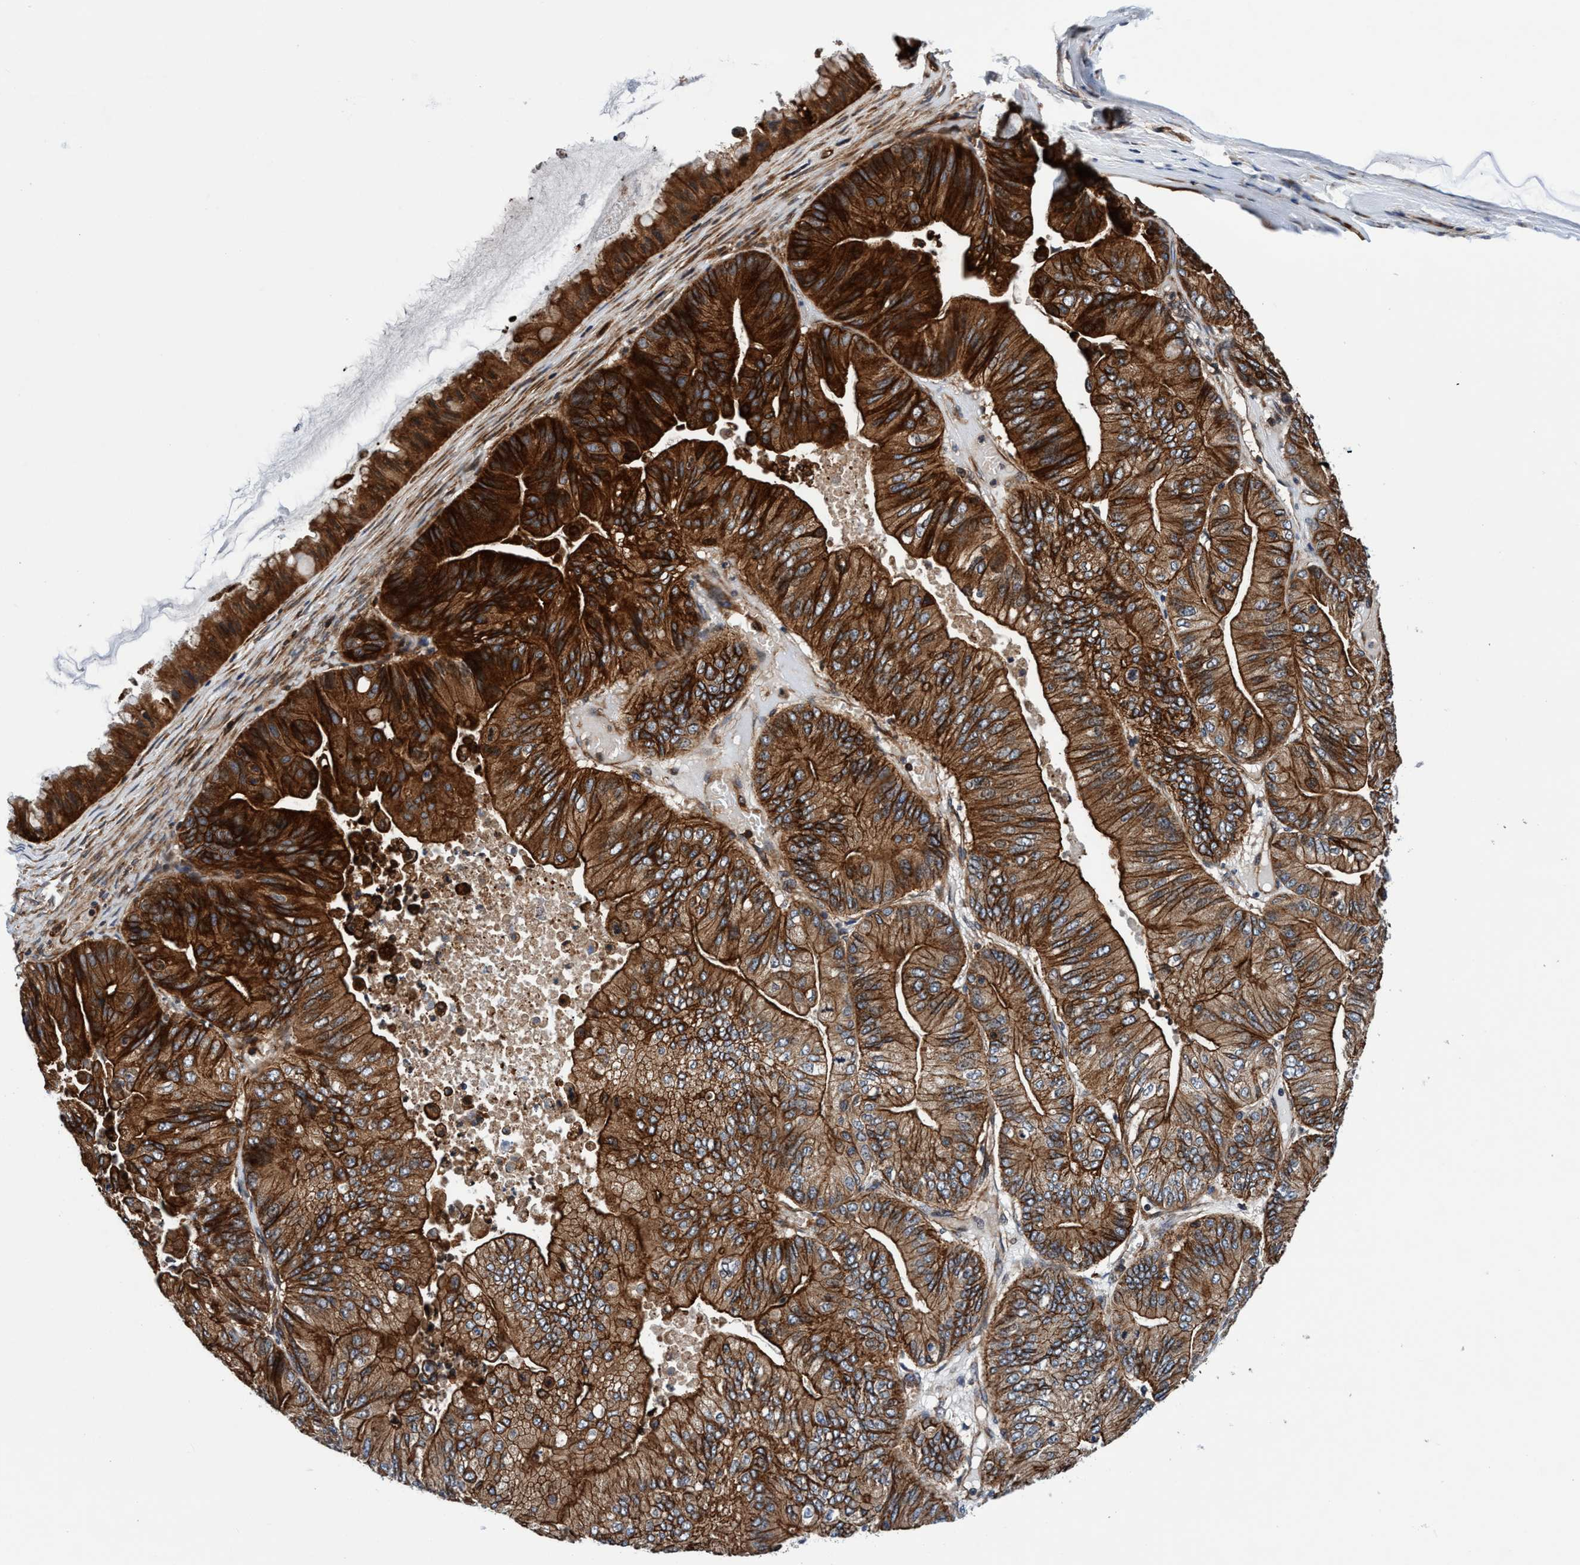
{"staining": {"intensity": "strong", "quantity": ">75%", "location": "cytoplasmic/membranous"}, "tissue": "ovarian cancer", "cell_type": "Tumor cells", "image_type": "cancer", "snomed": [{"axis": "morphology", "description": "Cystadenocarcinoma, mucinous, NOS"}, {"axis": "topography", "description": "Ovary"}], "caption": "Immunohistochemistry of mucinous cystadenocarcinoma (ovarian) shows high levels of strong cytoplasmic/membranous staining in about >75% of tumor cells.", "gene": "MCM3AP", "patient": {"sex": "female", "age": 61}}